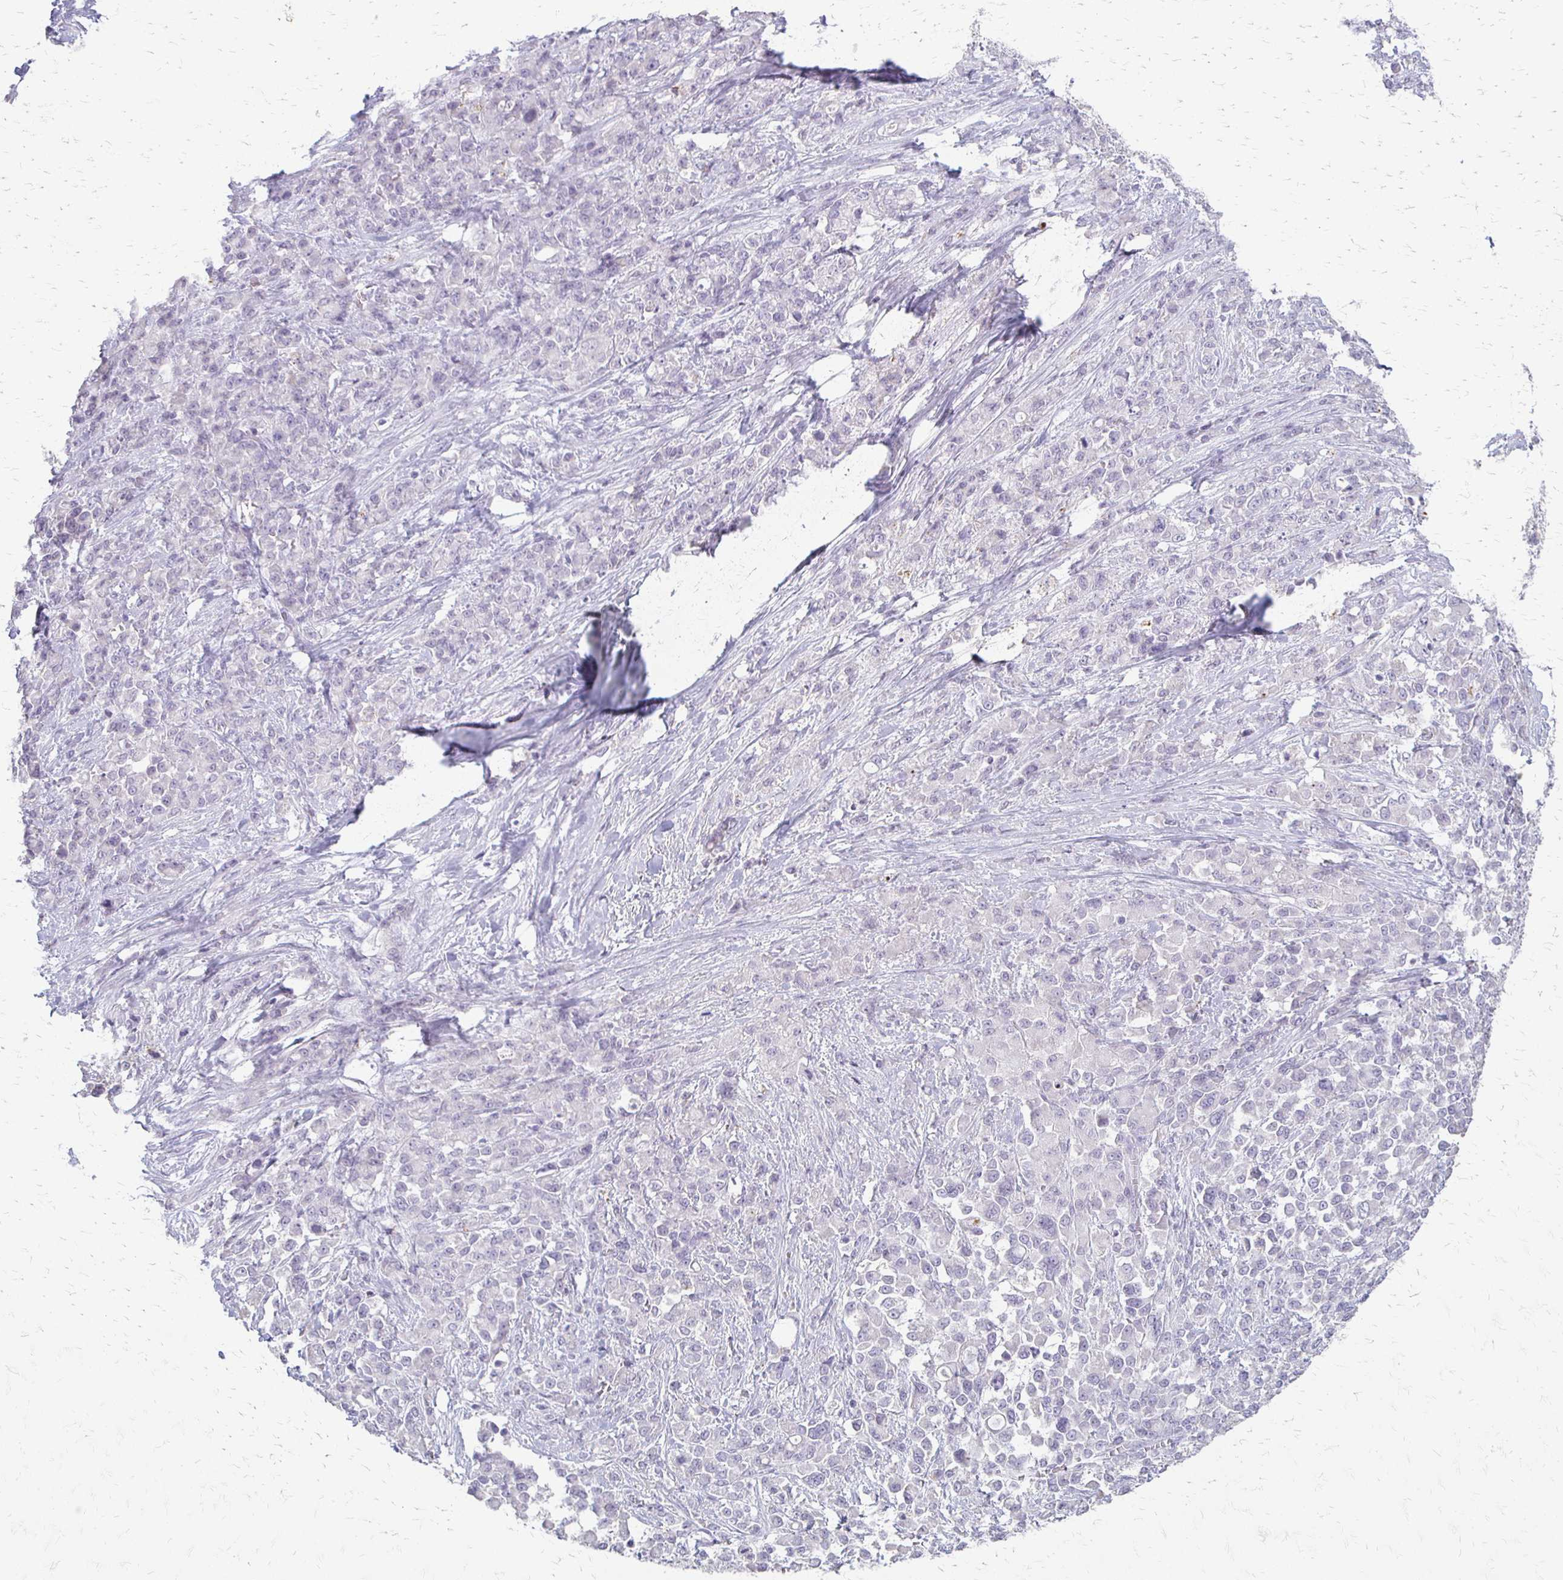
{"staining": {"intensity": "negative", "quantity": "none", "location": "none"}, "tissue": "stomach cancer", "cell_type": "Tumor cells", "image_type": "cancer", "snomed": [{"axis": "morphology", "description": "Adenocarcinoma, NOS"}, {"axis": "topography", "description": "Stomach"}], "caption": "IHC micrograph of neoplastic tissue: stomach cancer stained with DAB demonstrates no significant protein staining in tumor cells.", "gene": "ACP5", "patient": {"sex": "female", "age": 76}}